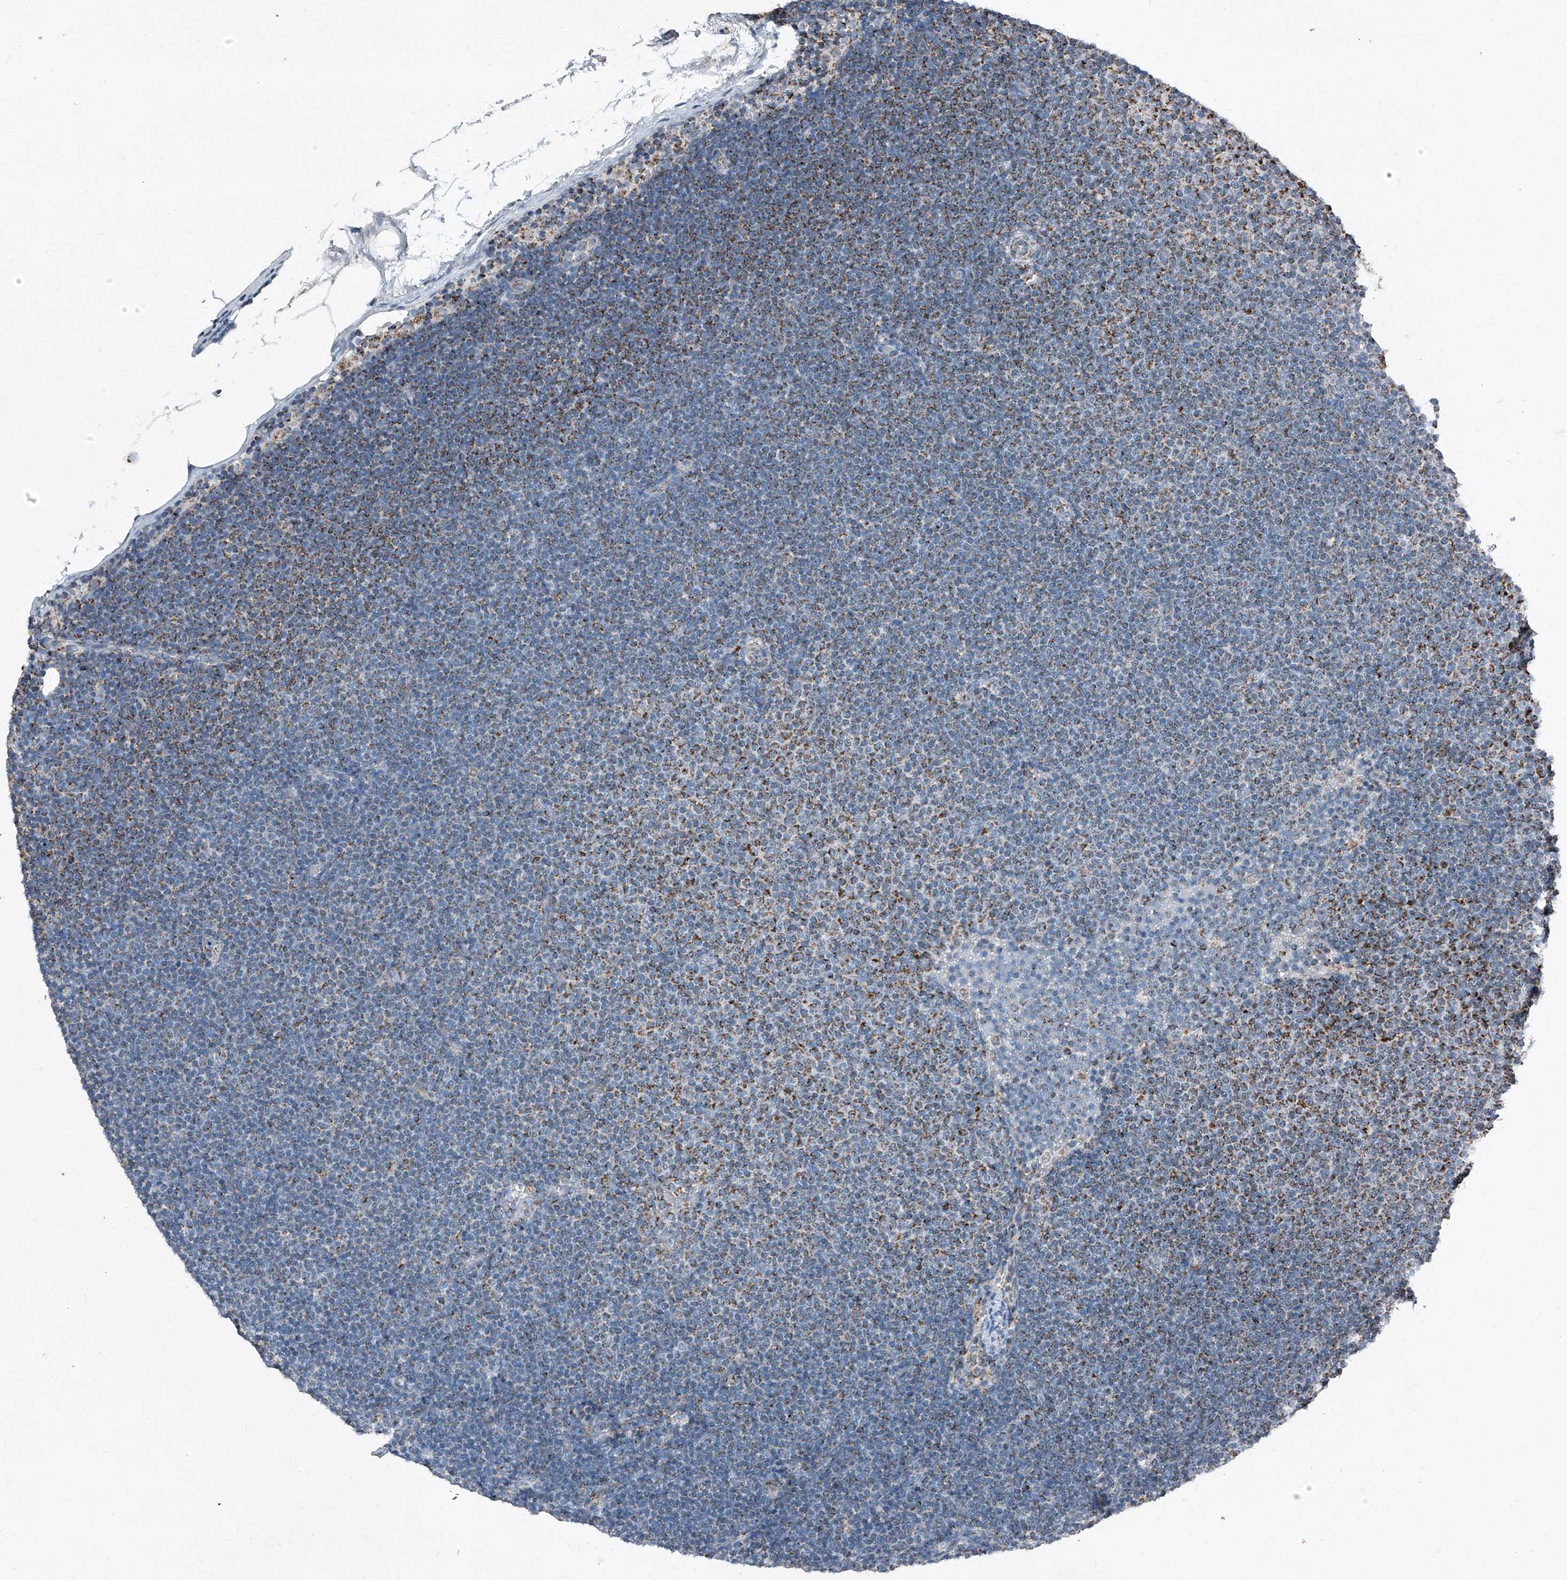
{"staining": {"intensity": "moderate", "quantity": "<25%", "location": "cytoplasmic/membranous"}, "tissue": "lymphoma", "cell_type": "Tumor cells", "image_type": "cancer", "snomed": [{"axis": "morphology", "description": "Malignant lymphoma, non-Hodgkin's type, Low grade"}, {"axis": "topography", "description": "Lymph node"}], "caption": "Immunohistochemical staining of human malignant lymphoma, non-Hodgkin's type (low-grade) exhibits moderate cytoplasmic/membranous protein staining in about <25% of tumor cells. (Brightfield microscopy of DAB IHC at high magnification).", "gene": "CHRNA7", "patient": {"sex": "female", "age": 53}}